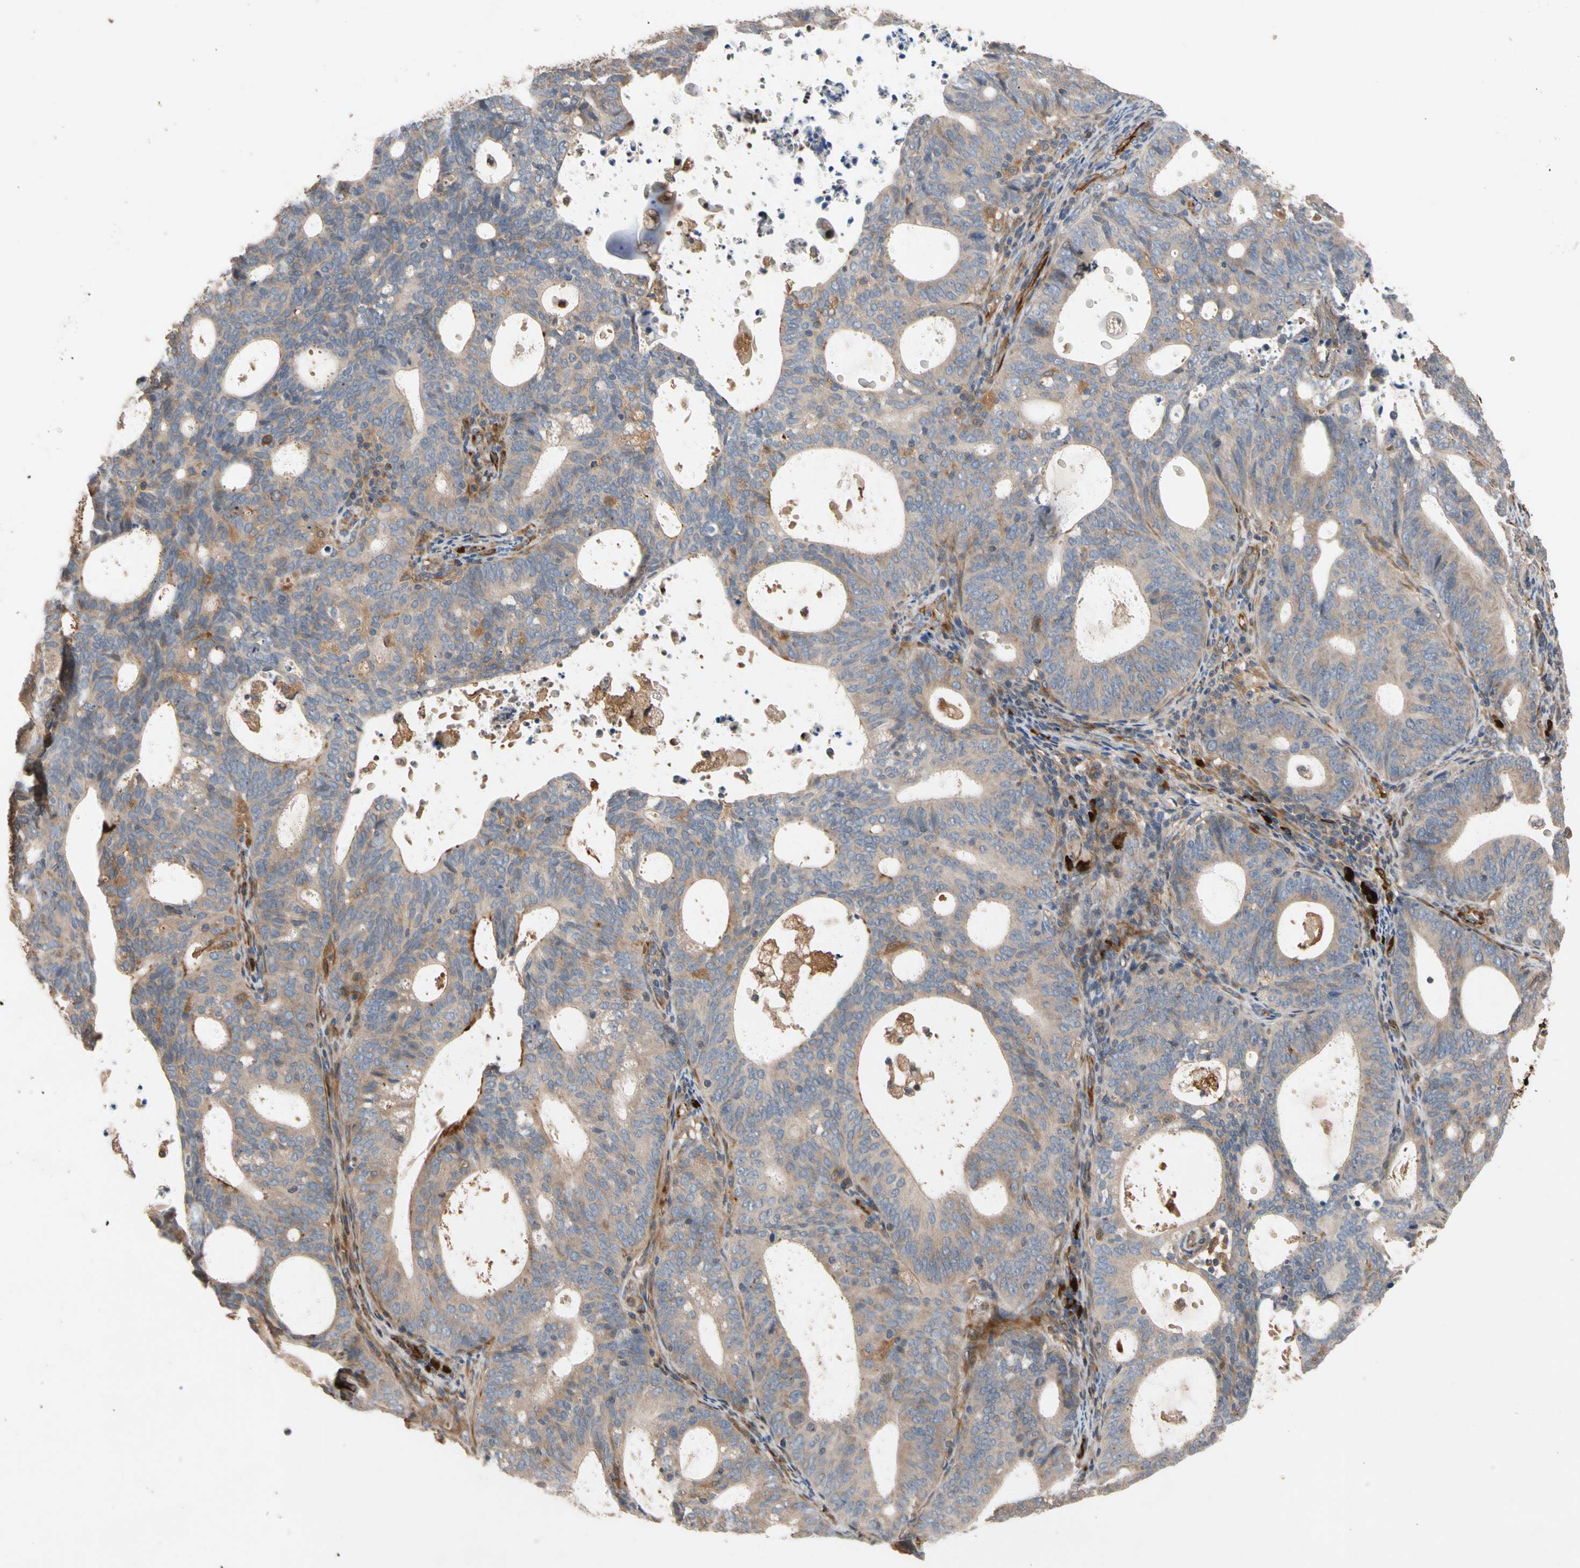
{"staining": {"intensity": "moderate", "quantity": ">75%", "location": "cytoplasmic/membranous"}, "tissue": "endometrial cancer", "cell_type": "Tumor cells", "image_type": "cancer", "snomed": [{"axis": "morphology", "description": "Adenocarcinoma, NOS"}, {"axis": "topography", "description": "Uterus"}], "caption": "Protein staining exhibits moderate cytoplasmic/membranous positivity in about >75% of tumor cells in endometrial cancer.", "gene": "FGD6", "patient": {"sex": "female", "age": 83}}